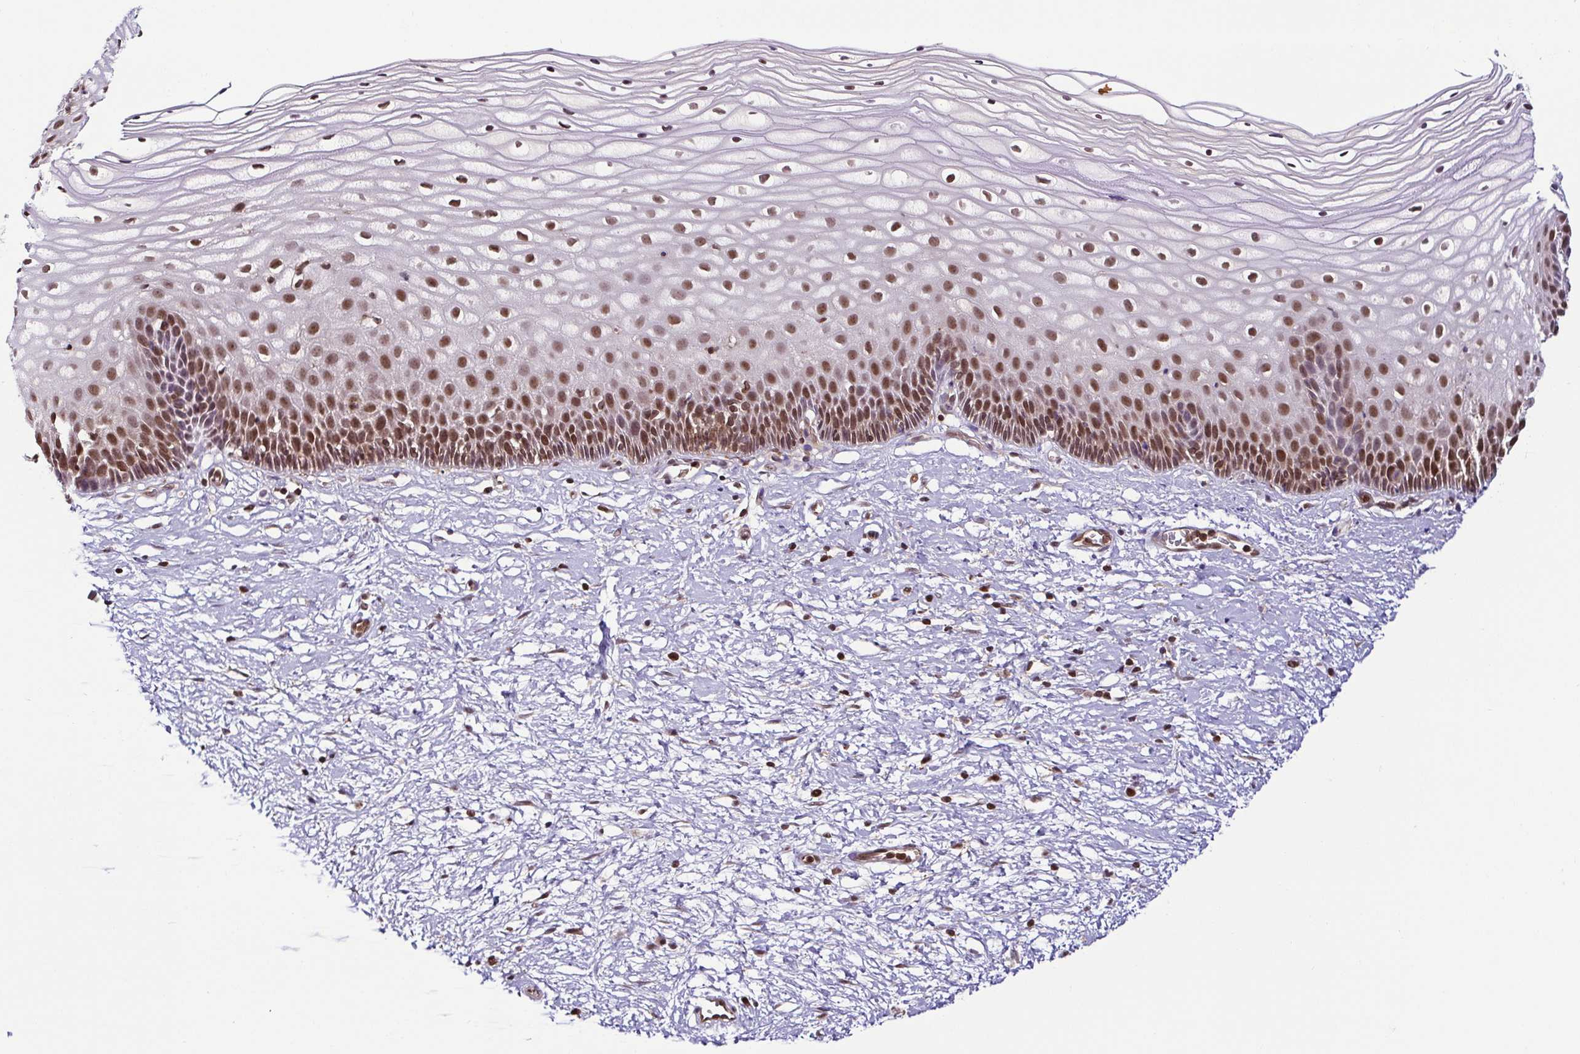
{"staining": {"intensity": "negative", "quantity": "none", "location": "none"}, "tissue": "cervix", "cell_type": "Glandular cells", "image_type": "normal", "snomed": [{"axis": "morphology", "description": "Normal tissue, NOS"}, {"axis": "topography", "description": "Cervix"}], "caption": "Glandular cells show no significant protein staining in benign cervix. (Stains: DAB immunohistochemistry with hematoxylin counter stain, Microscopy: brightfield microscopy at high magnification).", "gene": "PSMB9", "patient": {"sex": "female", "age": 36}}